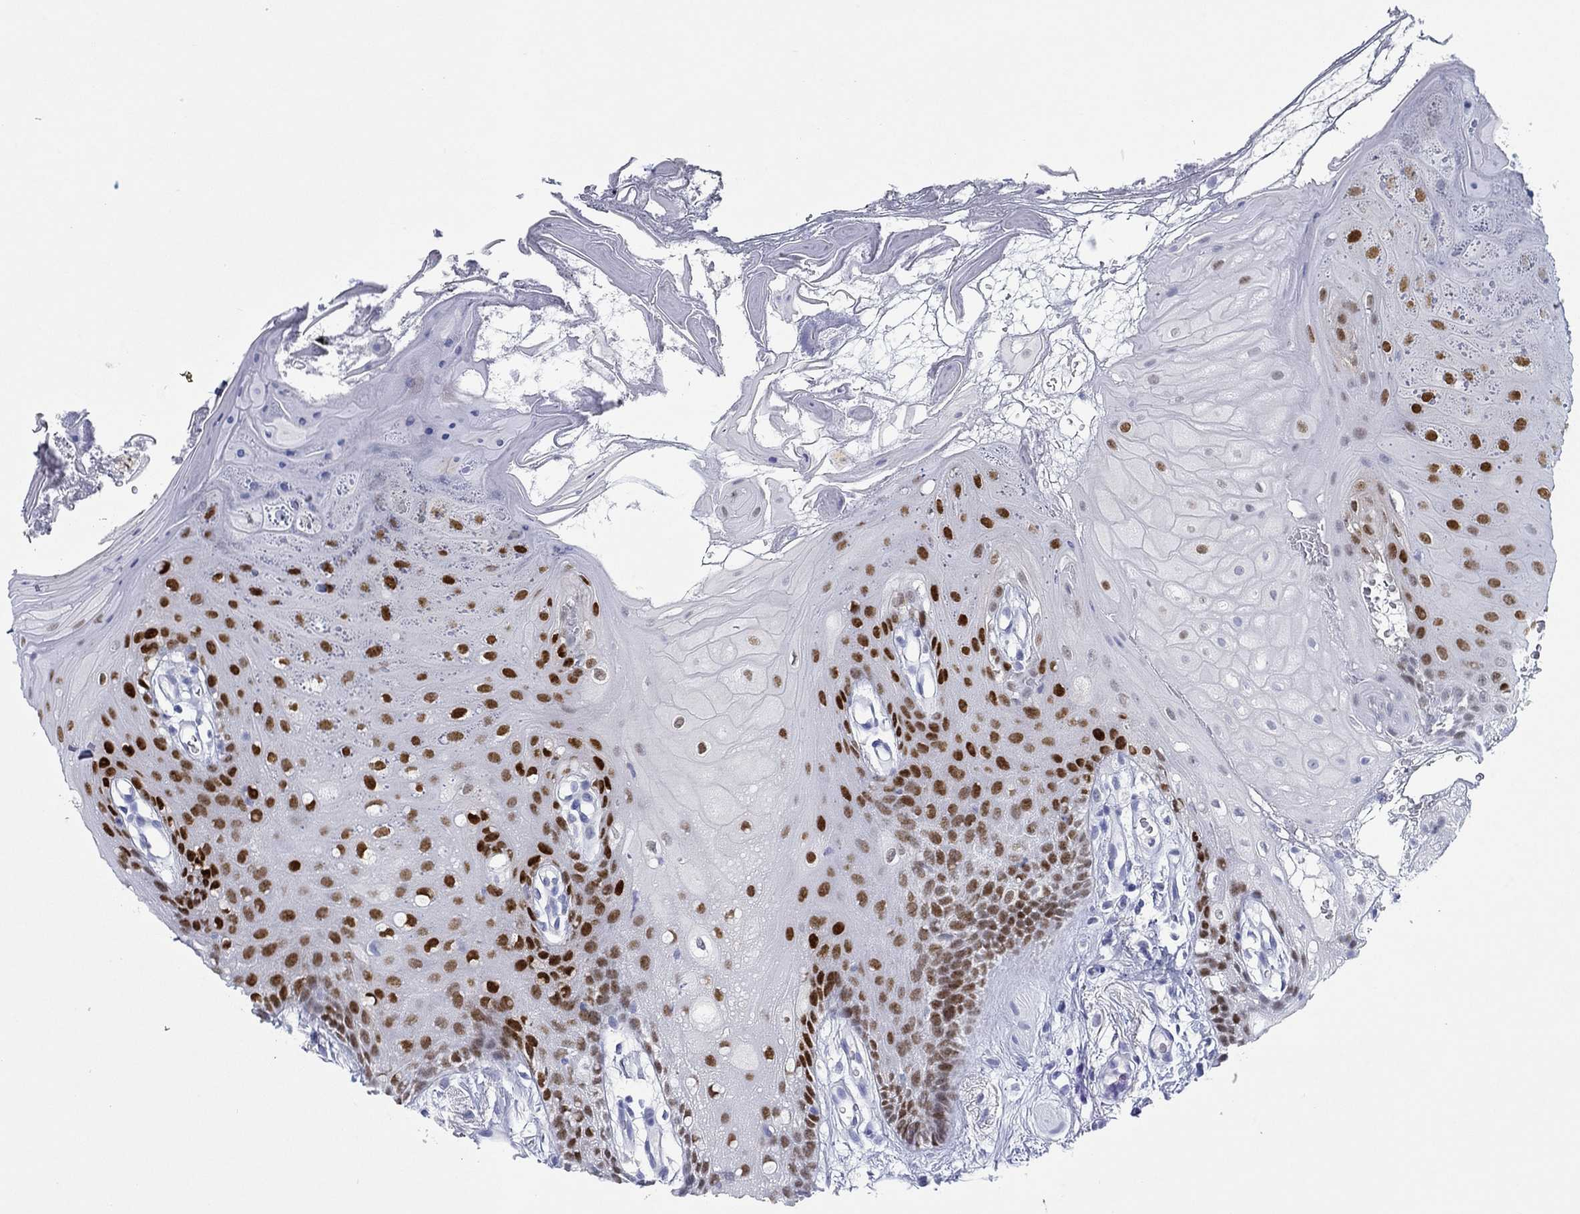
{"staining": {"intensity": "strong", "quantity": ">75%", "location": "nuclear"}, "tissue": "oral mucosa", "cell_type": "Squamous epithelial cells", "image_type": "normal", "snomed": [{"axis": "morphology", "description": "Normal tissue, NOS"}, {"axis": "morphology", "description": "Squamous cell carcinoma, NOS"}, {"axis": "topography", "description": "Oral tissue"}, {"axis": "topography", "description": "Head-Neck"}], "caption": "This photomicrograph exhibits immunohistochemistry (IHC) staining of normal human oral mucosa, with high strong nuclear positivity in about >75% of squamous epithelial cells.", "gene": "PAX9", "patient": {"sex": "male", "age": 69}}